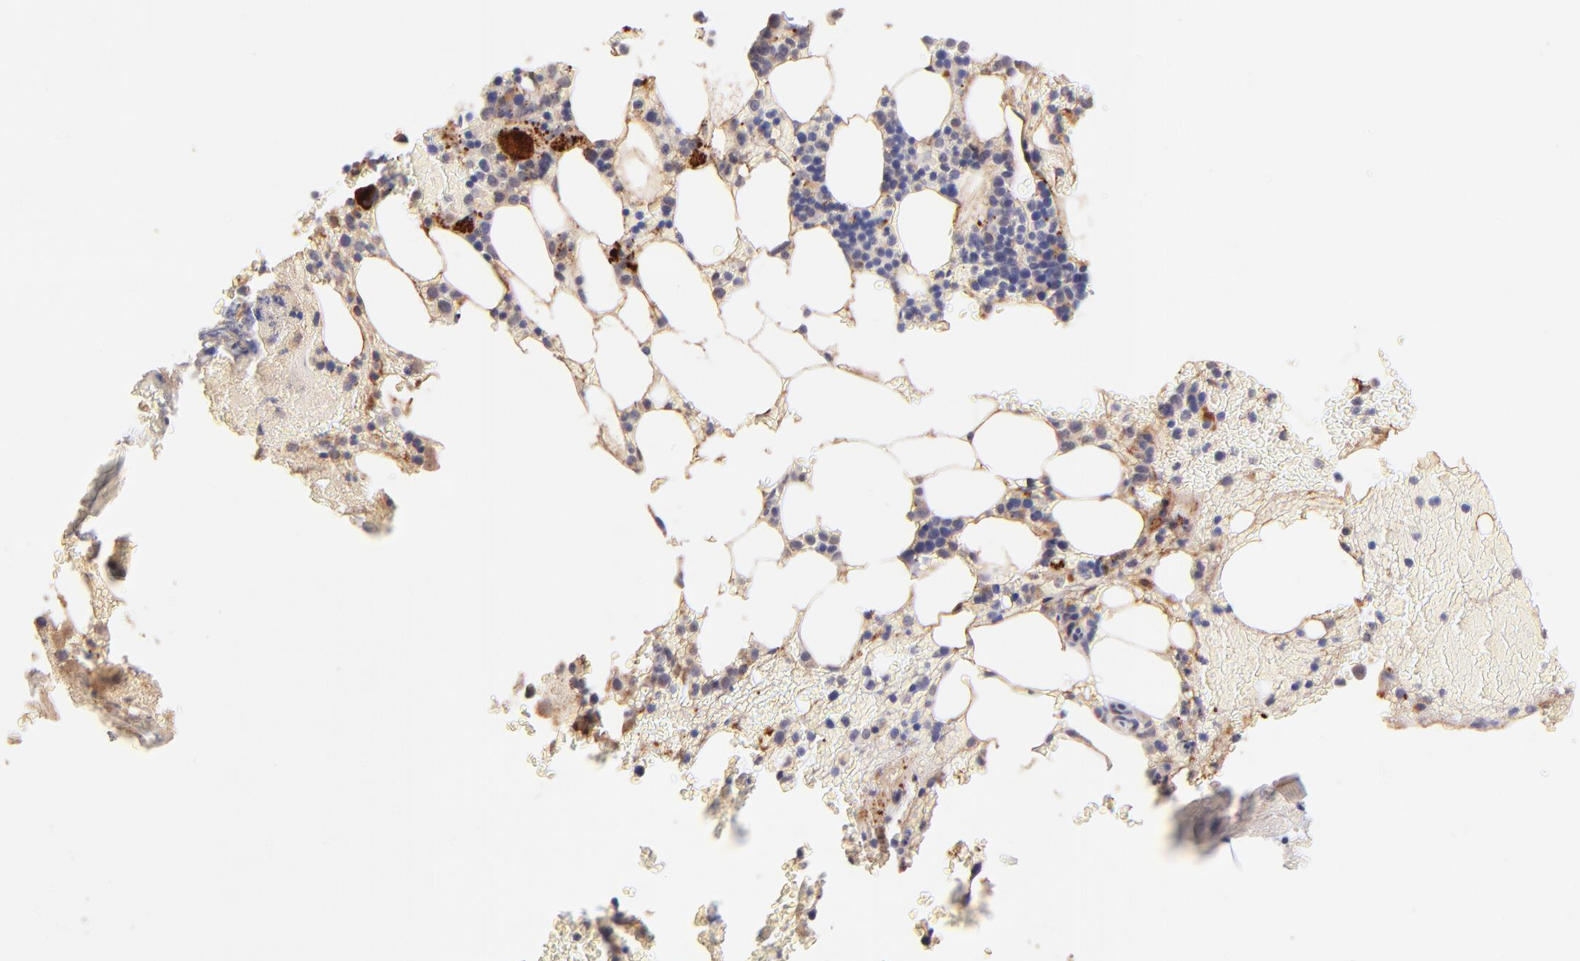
{"staining": {"intensity": "strong", "quantity": "<25%", "location": "cytoplasmic/membranous,nuclear"}, "tissue": "bone marrow", "cell_type": "Hematopoietic cells", "image_type": "normal", "snomed": [{"axis": "morphology", "description": "Normal tissue, NOS"}, {"axis": "topography", "description": "Bone marrow"}], "caption": "This histopathology image displays normal bone marrow stained with immunohistochemistry (IHC) to label a protein in brown. The cytoplasmic/membranous,nuclear of hematopoietic cells show strong positivity for the protein. Nuclei are counter-stained blue.", "gene": "SPARC", "patient": {"sex": "female", "age": 73}}